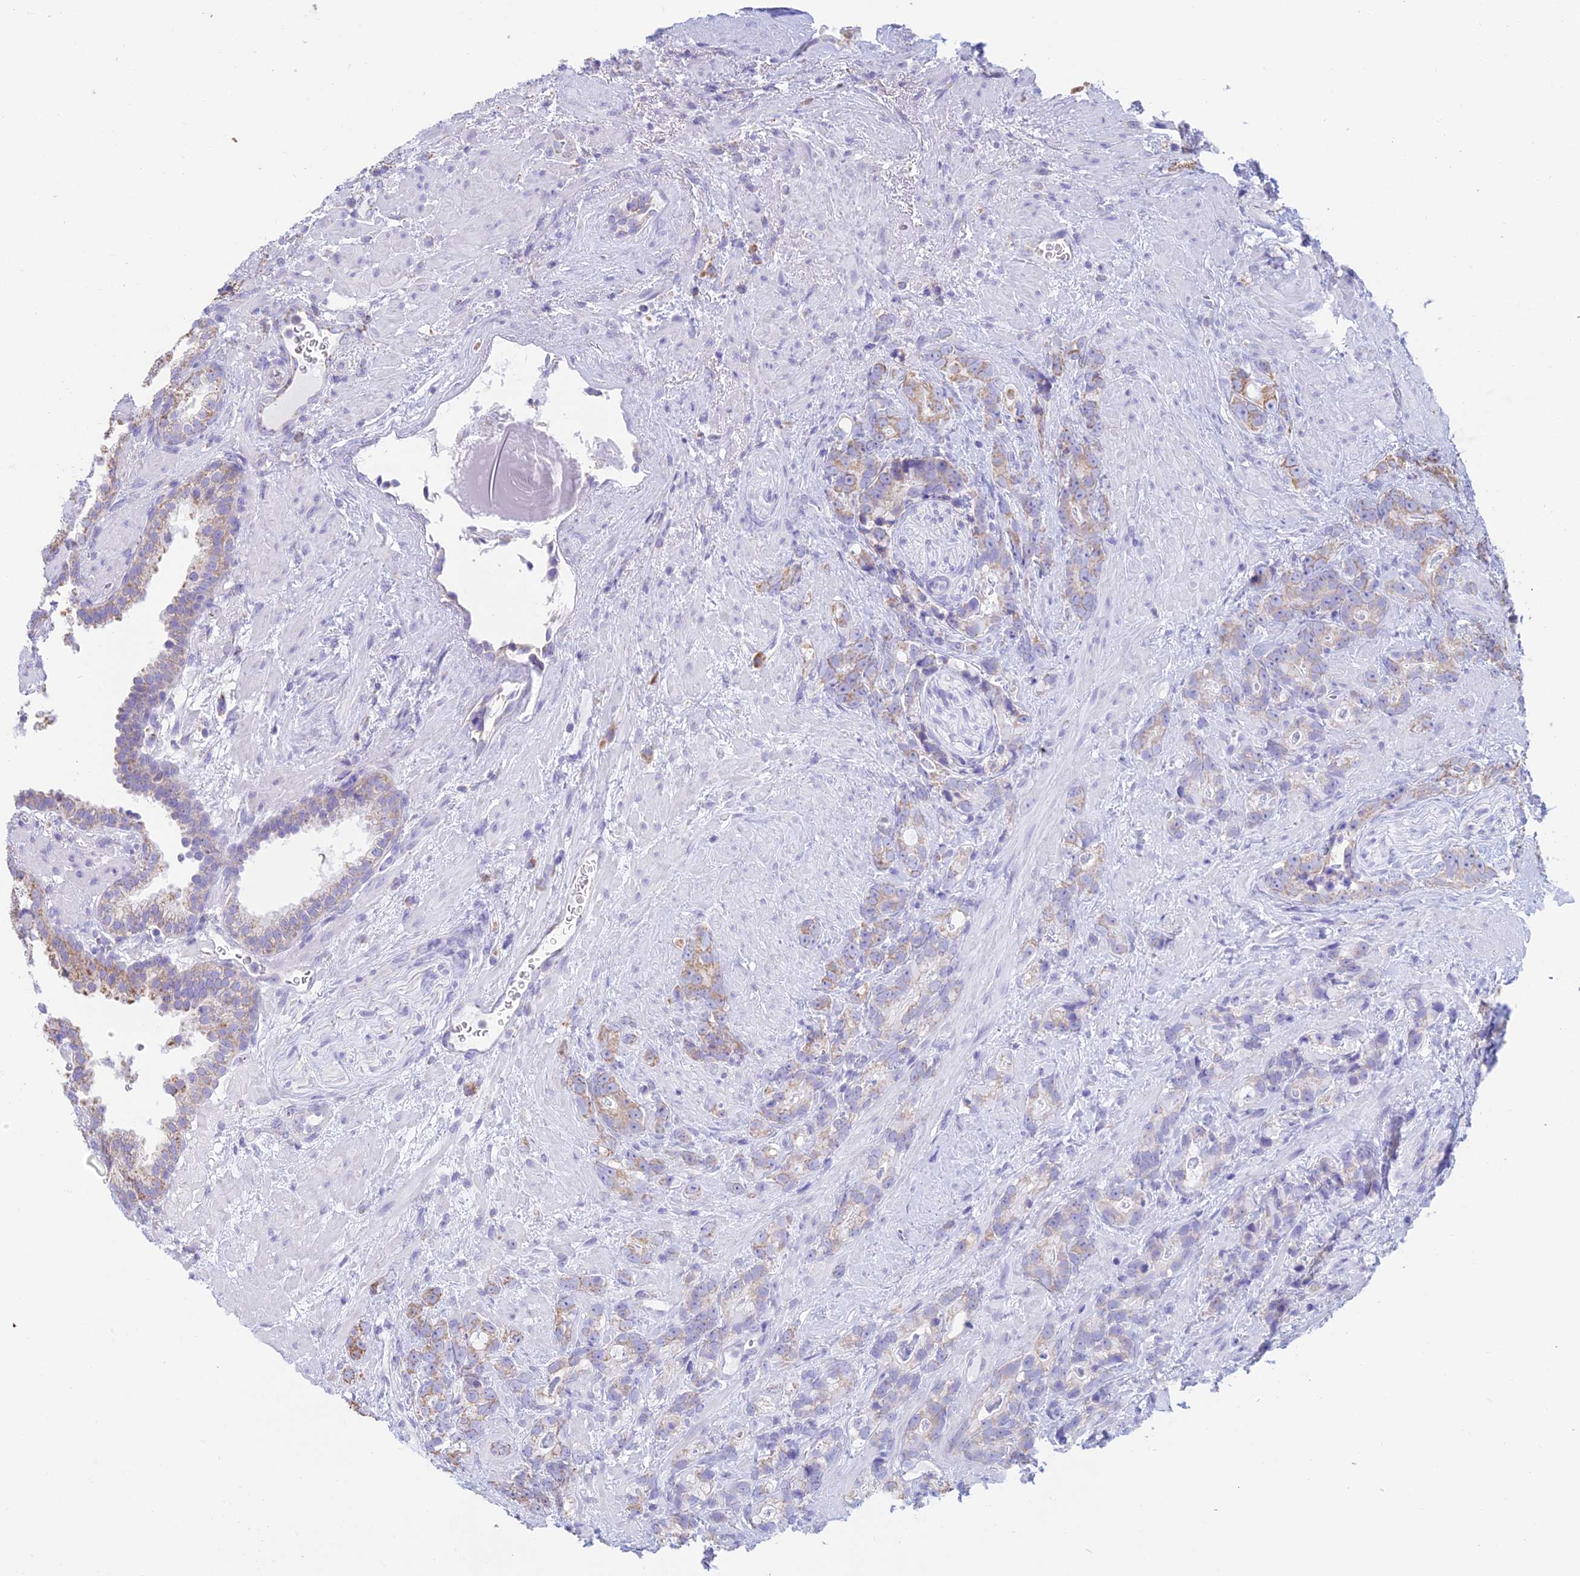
{"staining": {"intensity": "weak", "quantity": "25%-75%", "location": "cytoplasmic/membranous"}, "tissue": "prostate cancer", "cell_type": "Tumor cells", "image_type": "cancer", "snomed": [{"axis": "morphology", "description": "Adenocarcinoma, High grade"}, {"axis": "topography", "description": "Prostate"}], "caption": "Immunohistochemistry of prostate cancer exhibits low levels of weak cytoplasmic/membranous expression in about 25%-75% of tumor cells.", "gene": "OR2W3", "patient": {"sex": "male", "age": 74}}